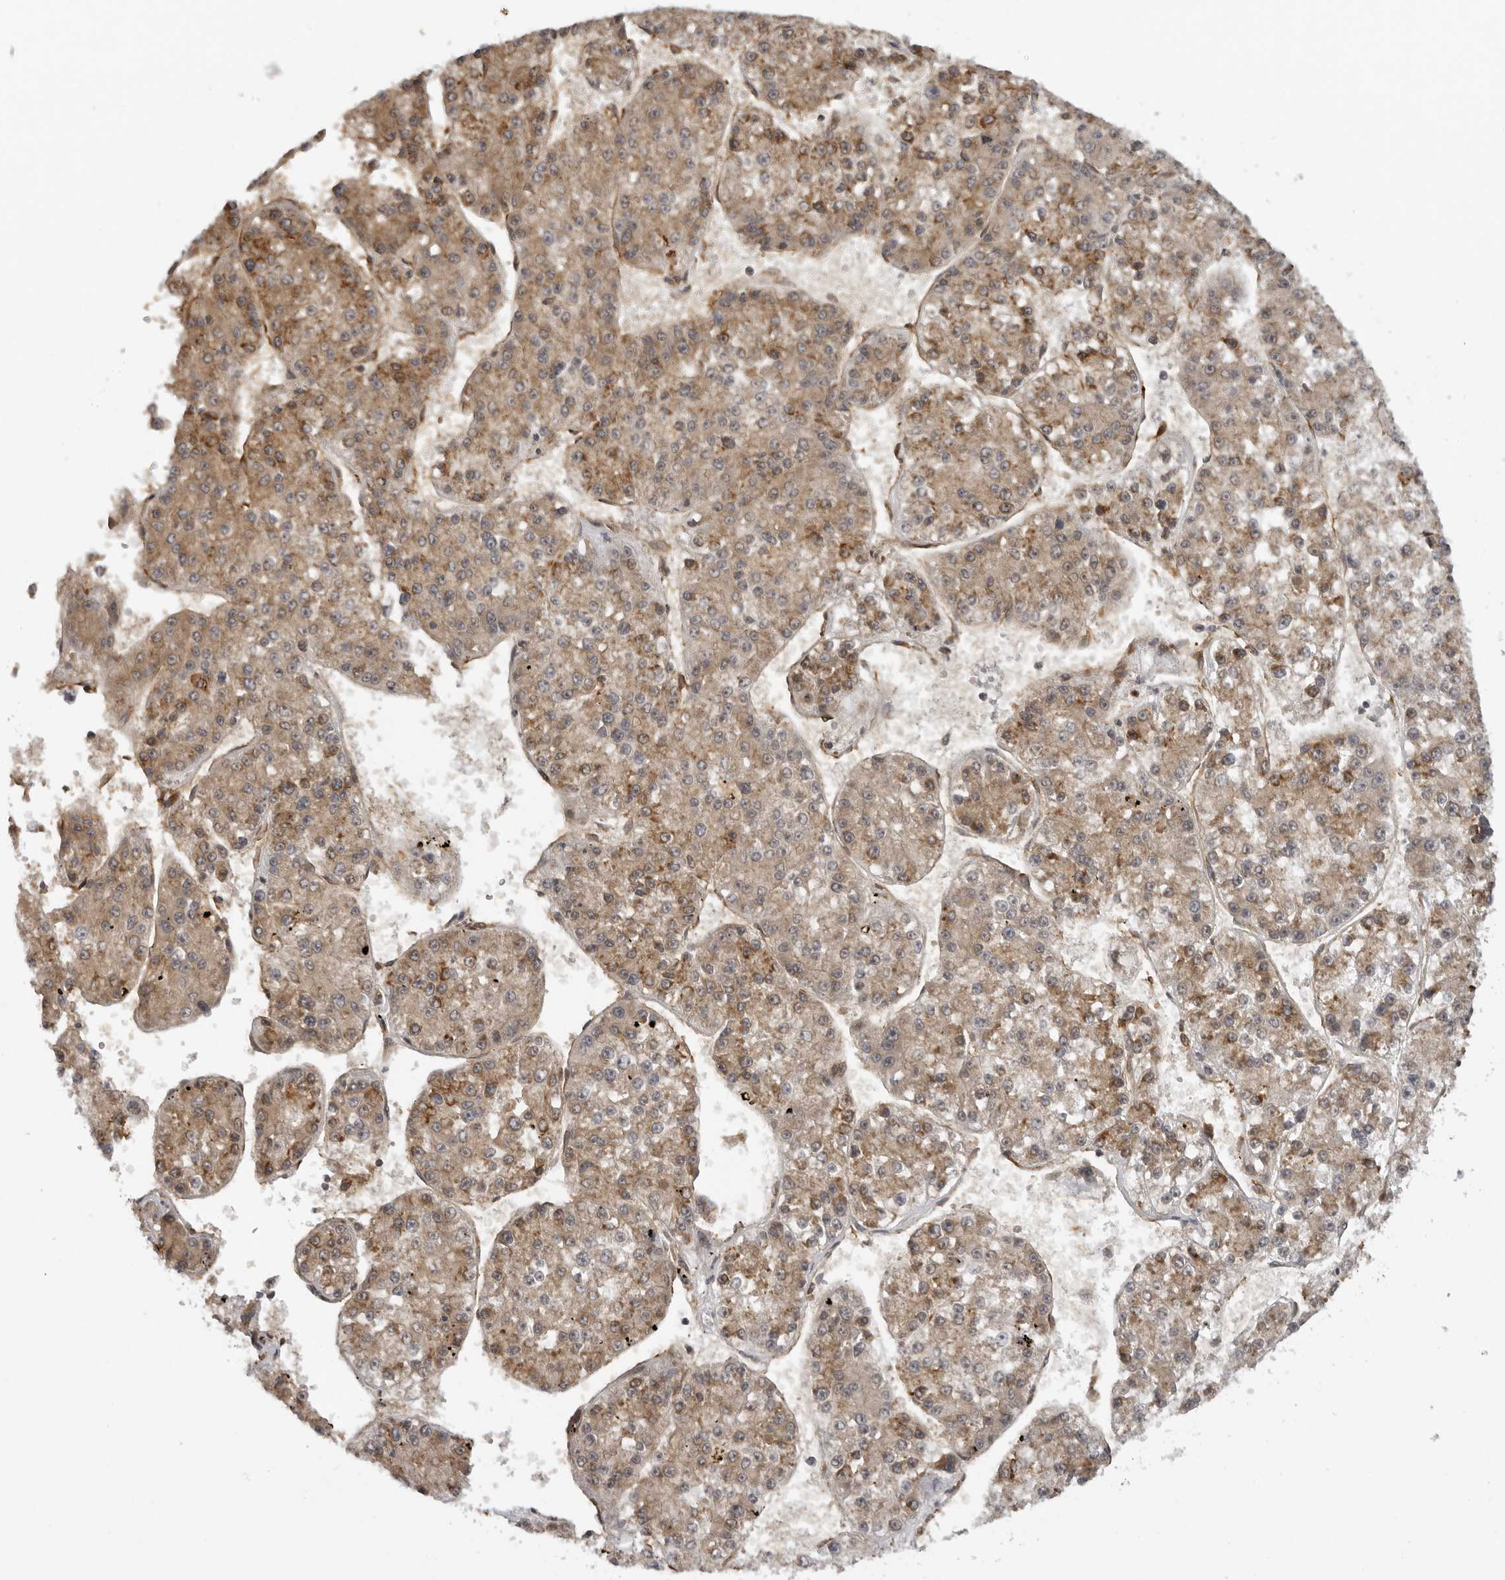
{"staining": {"intensity": "weak", "quantity": ">75%", "location": "cytoplasmic/membranous"}, "tissue": "liver cancer", "cell_type": "Tumor cells", "image_type": "cancer", "snomed": [{"axis": "morphology", "description": "Carcinoma, Hepatocellular, NOS"}, {"axis": "topography", "description": "Liver"}], "caption": "Protein expression analysis of human hepatocellular carcinoma (liver) reveals weak cytoplasmic/membranous expression in about >75% of tumor cells.", "gene": "DNAH14", "patient": {"sex": "female", "age": 73}}